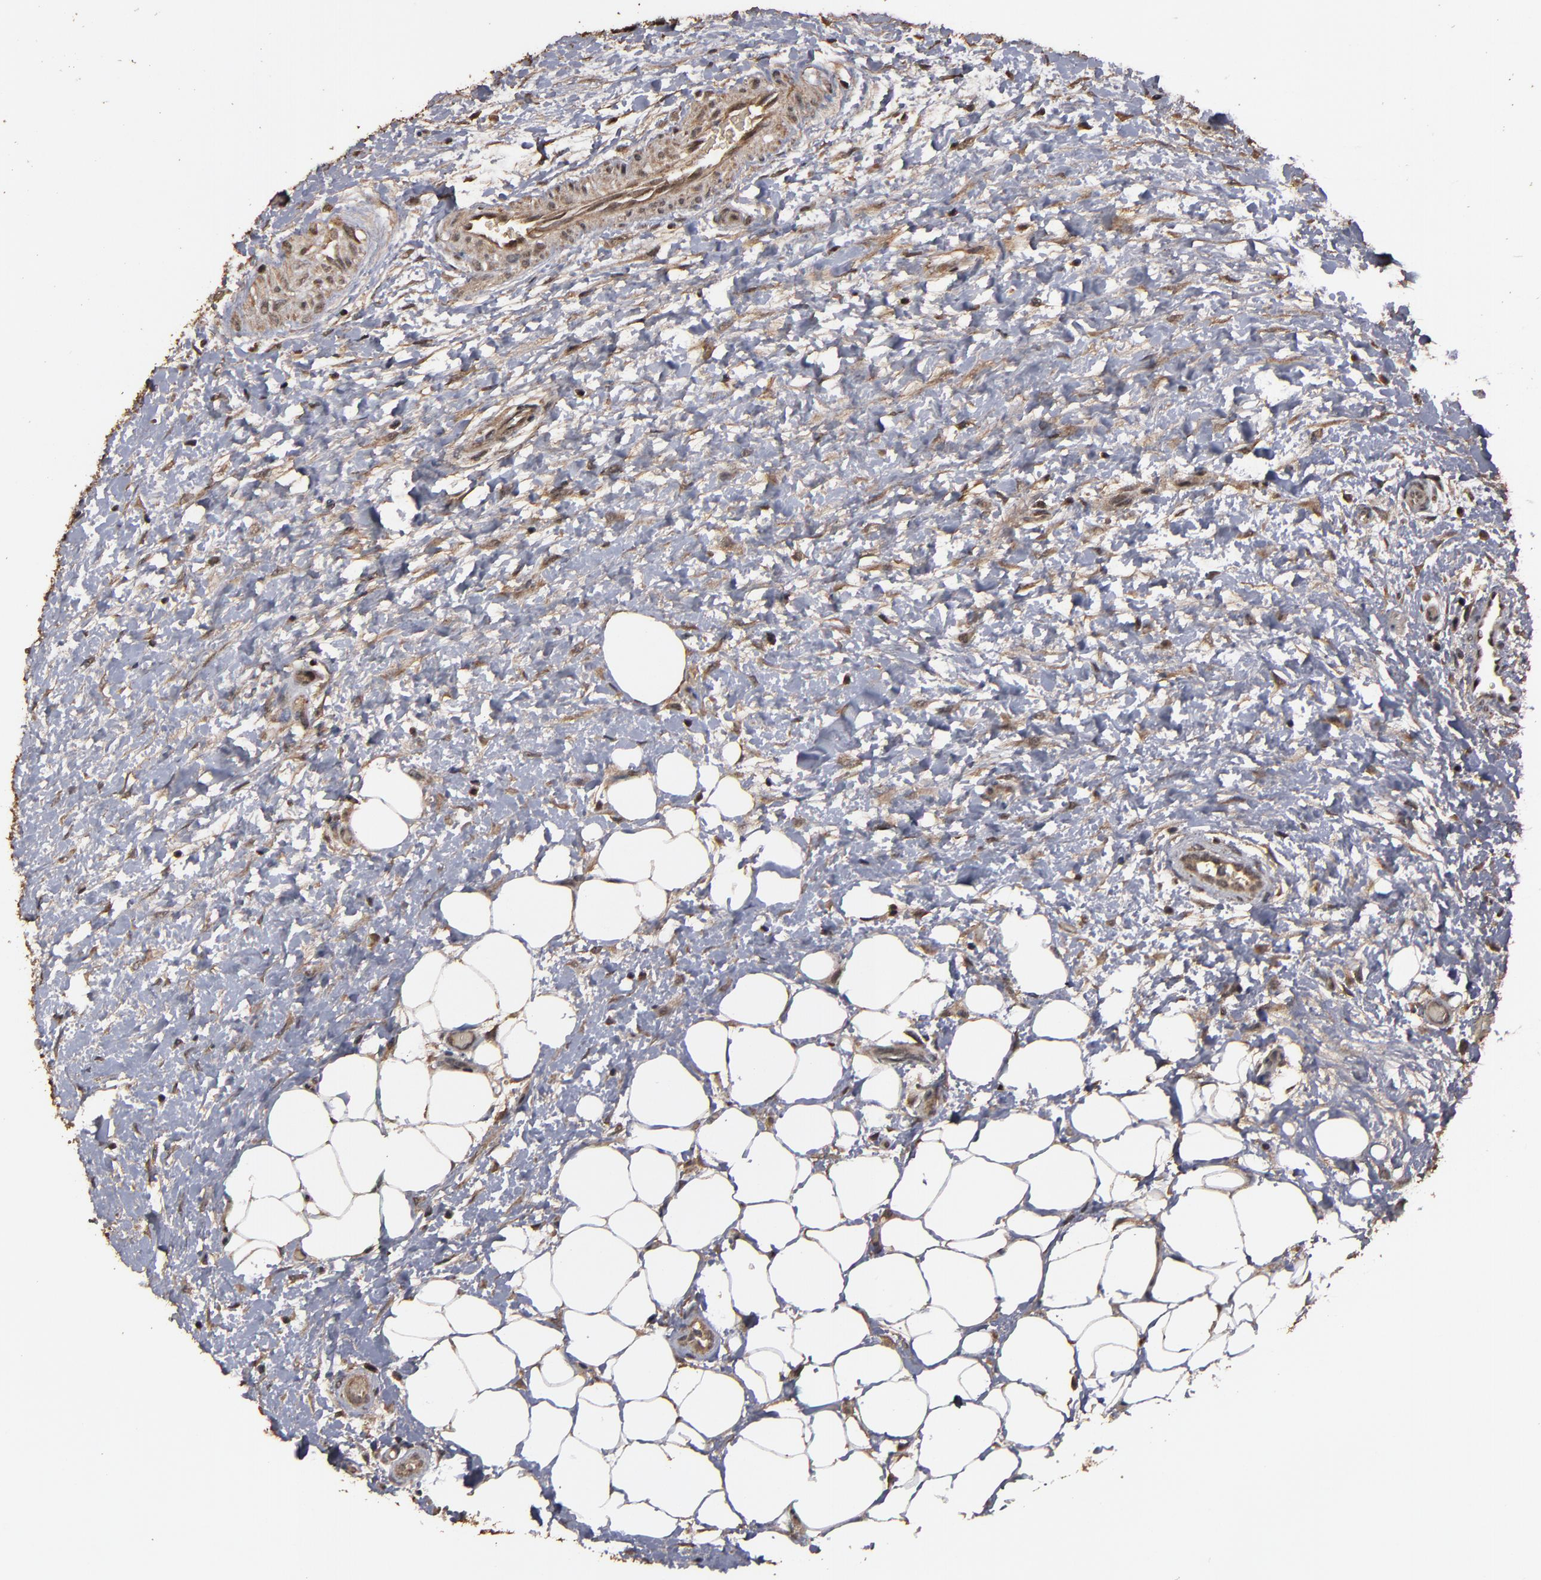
{"staining": {"intensity": "moderate", "quantity": ">75%", "location": "cytoplasmic/membranous"}, "tissue": "lymphoma", "cell_type": "Tumor cells", "image_type": "cancer", "snomed": [{"axis": "morphology", "description": "Malignant lymphoma, non-Hodgkin's type, Low grade"}, {"axis": "topography", "description": "Lymph node"}], "caption": "Protein analysis of malignant lymphoma, non-Hodgkin's type (low-grade) tissue demonstrates moderate cytoplasmic/membranous expression in approximately >75% of tumor cells. (DAB IHC, brown staining for protein, blue staining for nuclei).", "gene": "NXF2B", "patient": {"sex": "female", "age": 76}}